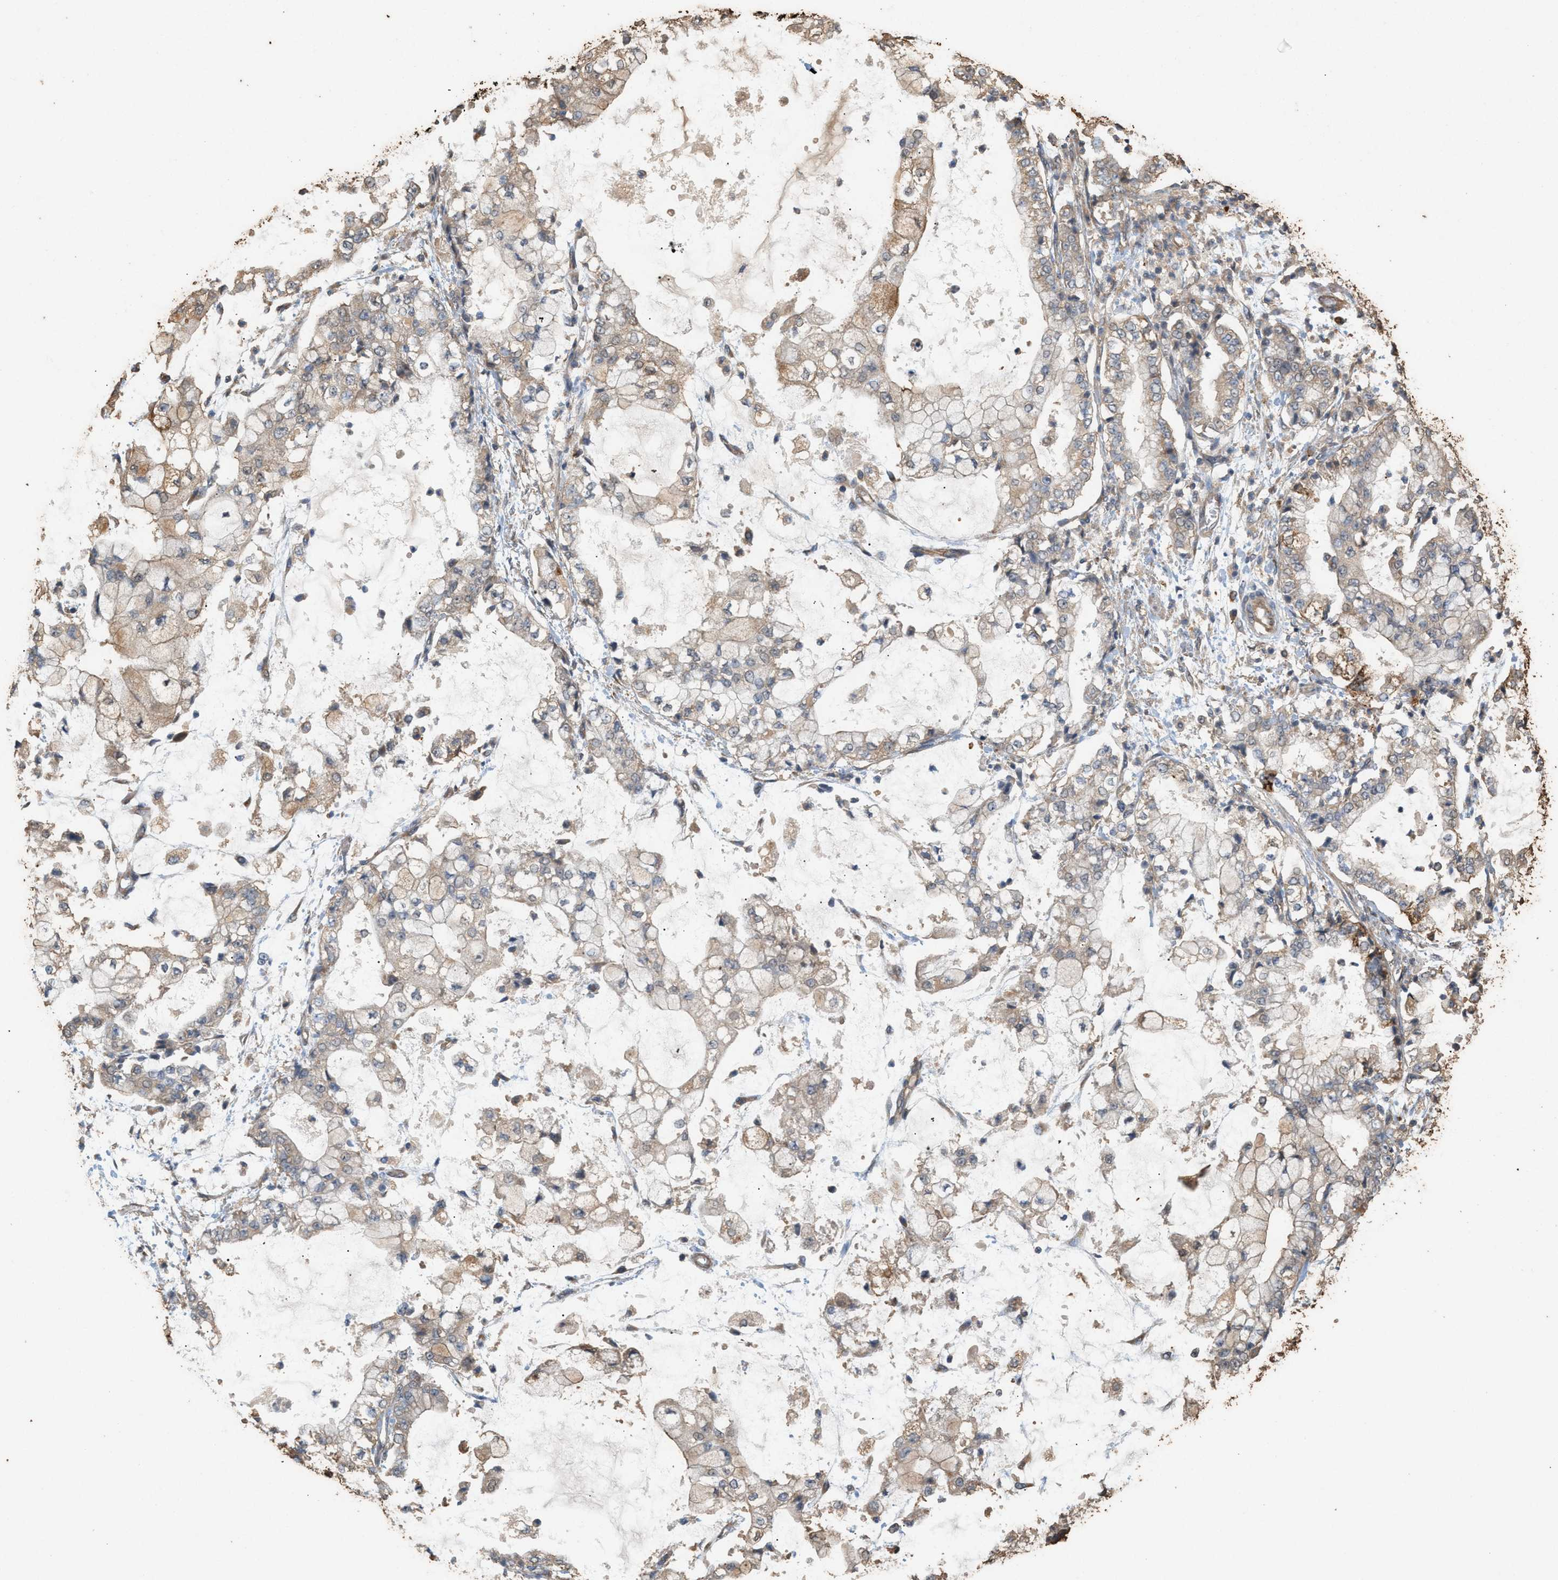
{"staining": {"intensity": "weak", "quantity": "25%-75%", "location": "cytoplasmic/membranous"}, "tissue": "stomach cancer", "cell_type": "Tumor cells", "image_type": "cancer", "snomed": [{"axis": "morphology", "description": "Adenocarcinoma, NOS"}, {"axis": "topography", "description": "Stomach"}], "caption": "Human stomach cancer stained for a protein (brown) shows weak cytoplasmic/membranous positive expression in approximately 25%-75% of tumor cells.", "gene": "DCAF7", "patient": {"sex": "male", "age": 76}}